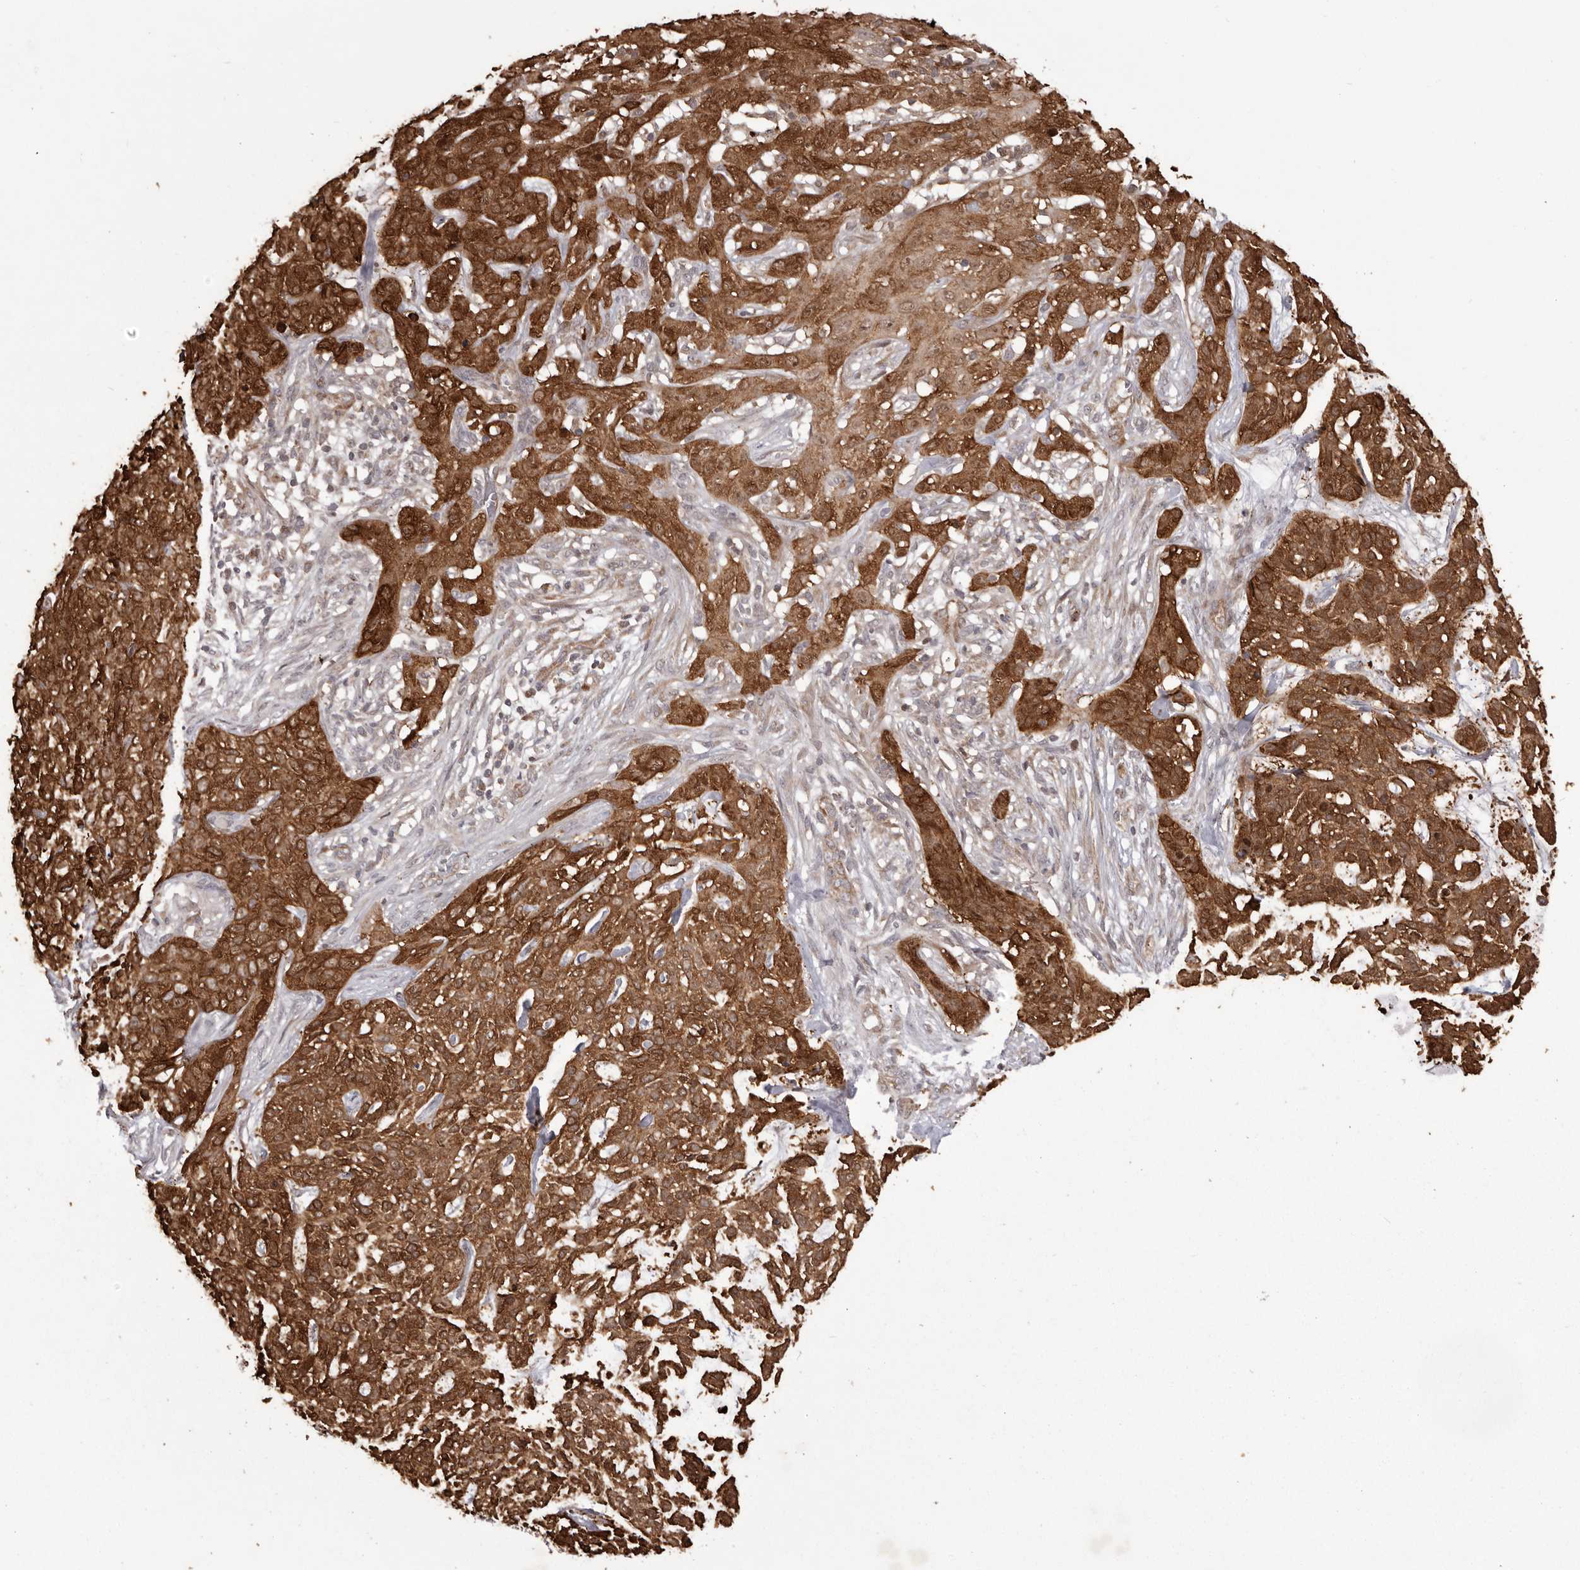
{"staining": {"intensity": "strong", "quantity": ">75%", "location": "cytoplasmic/membranous"}, "tissue": "skin cancer", "cell_type": "Tumor cells", "image_type": "cancer", "snomed": [{"axis": "morphology", "description": "Basal cell carcinoma"}, {"axis": "topography", "description": "Skin"}], "caption": "The immunohistochemical stain shows strong cytoplasmic/membranous positivity in tumor cells of basal cell carcinoma (skin) tissue.", "gene": "GFOD1", "patient": {"sex": "female", "age": 64}}